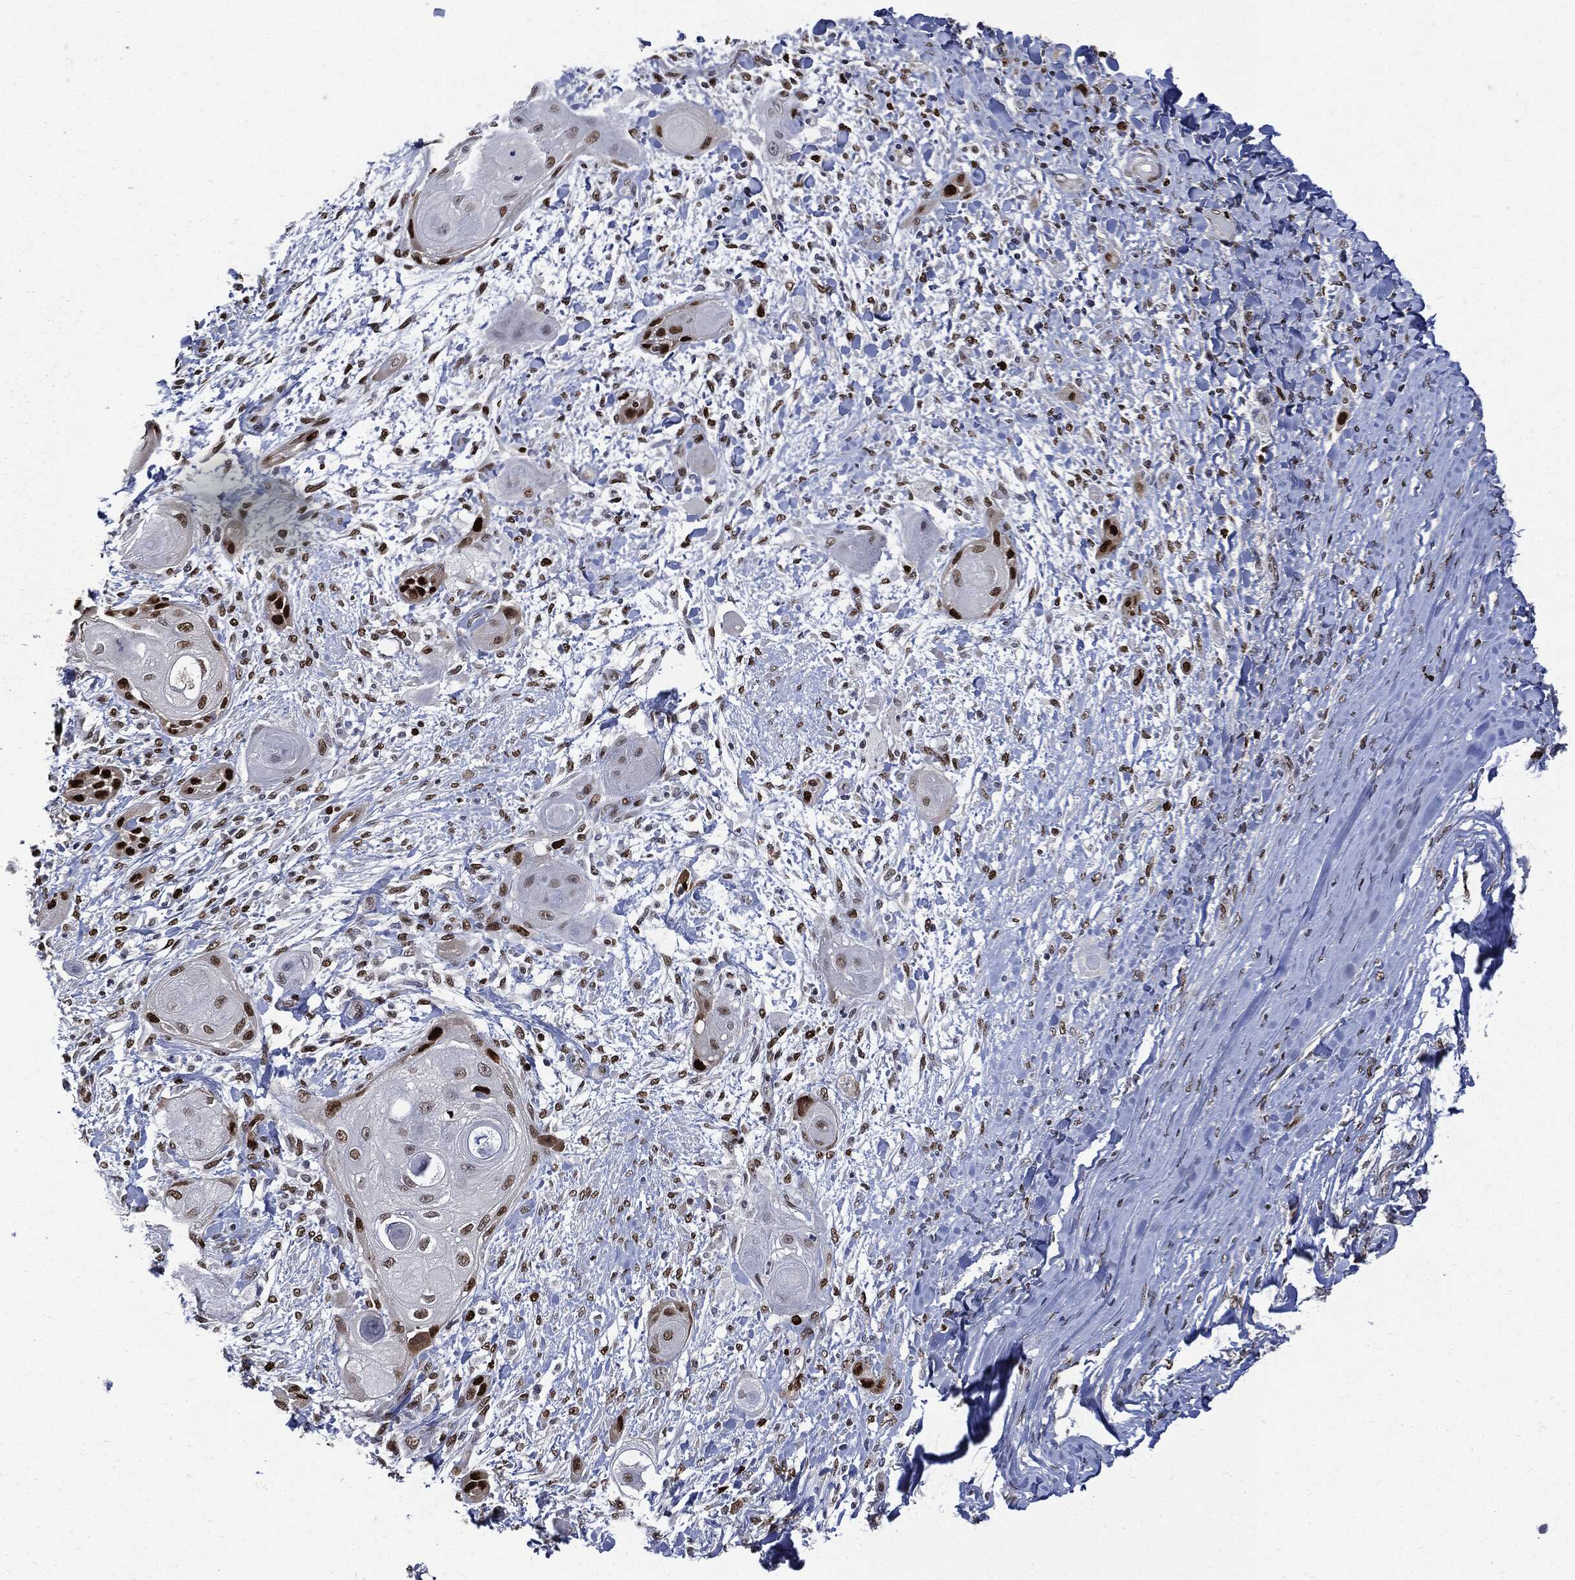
{"staining": {"intensity": "strong", "quantity": "<25%", "location": "nuclear"}, "tissue": "skin cancer", "cell_type": "Tumor cells", "image_type": "cancer", "snomed": [{"axis": "morphology", "description": "Squamous cell carcinoma, NOS"}, {"axis": "topography", "description": "Skin"}], "caption": "The image displays staining of skin squamous cell carcinoma, revealing strong nuclear protein staining (brown color) within tumor cells.", "gene": "PCNA", "patient": {"sex": "male", "age": 62}}